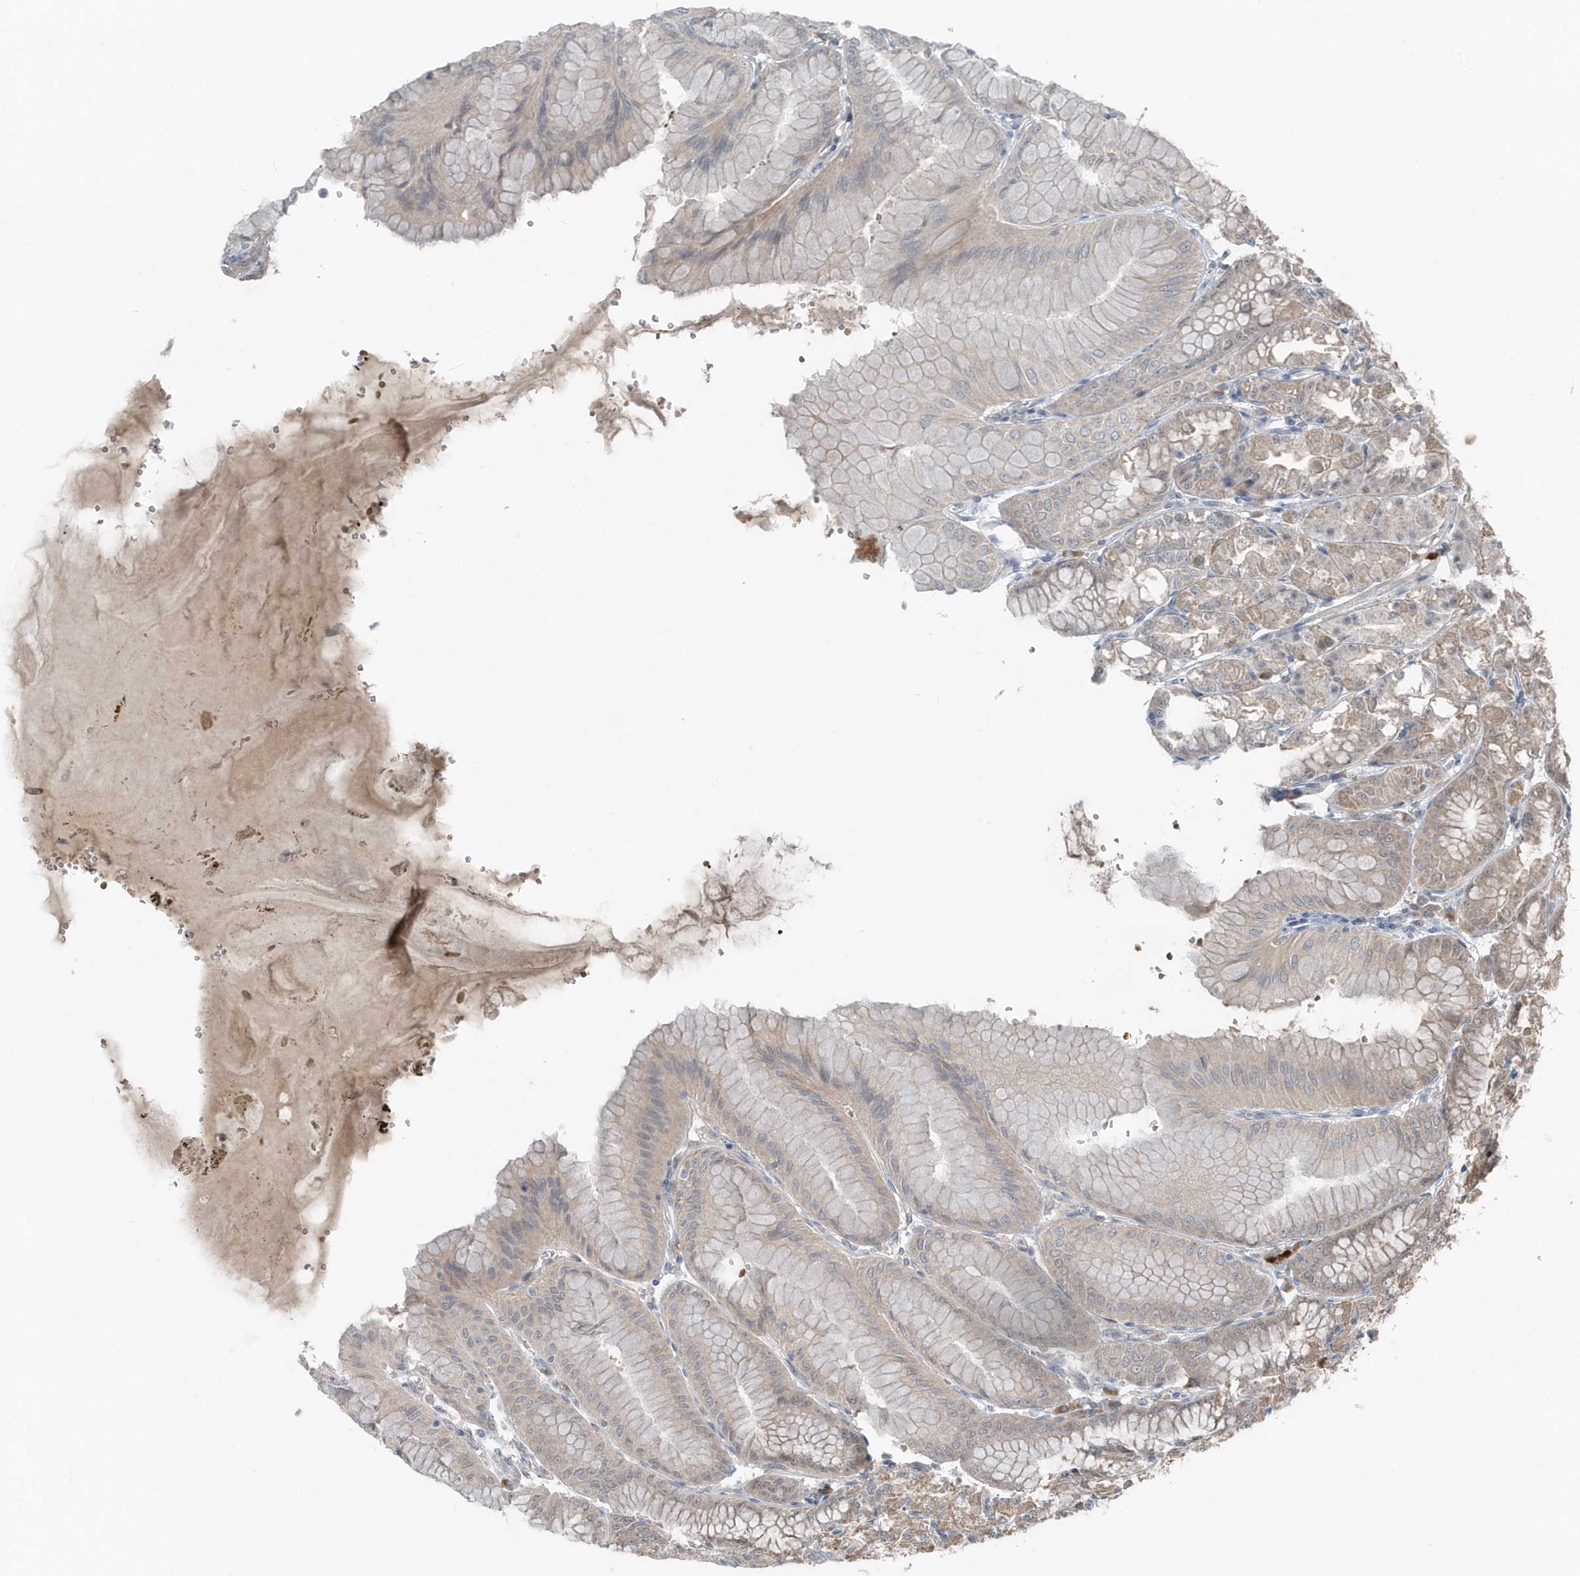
{"staining": {"intensity": "moderate", "quantity": "25%-75%", "location": "cytoplasmic/membranous,nuclear"}, "tissue": "stomach", "cell_type": "Glandular cells", "image_type": "normal", "snomed": [{"axis": "morphology", "description": "Normal tissue, NOS"}, {"axis": "topography", "description": "Stomach, lower"}], "caption": "Immunohistochemical staining of normal stomach shows medium levels of moderate cytoplasmic/membranous,nuclear expression in approximately 25%-75% of glandular cells. The staining was performed using DAB, with brown indicating positive protein expression. Nuclei are stained blue with hematoxylin.", "gene": "QTRT2", "patient": {"sex": "male", "age": 71}}